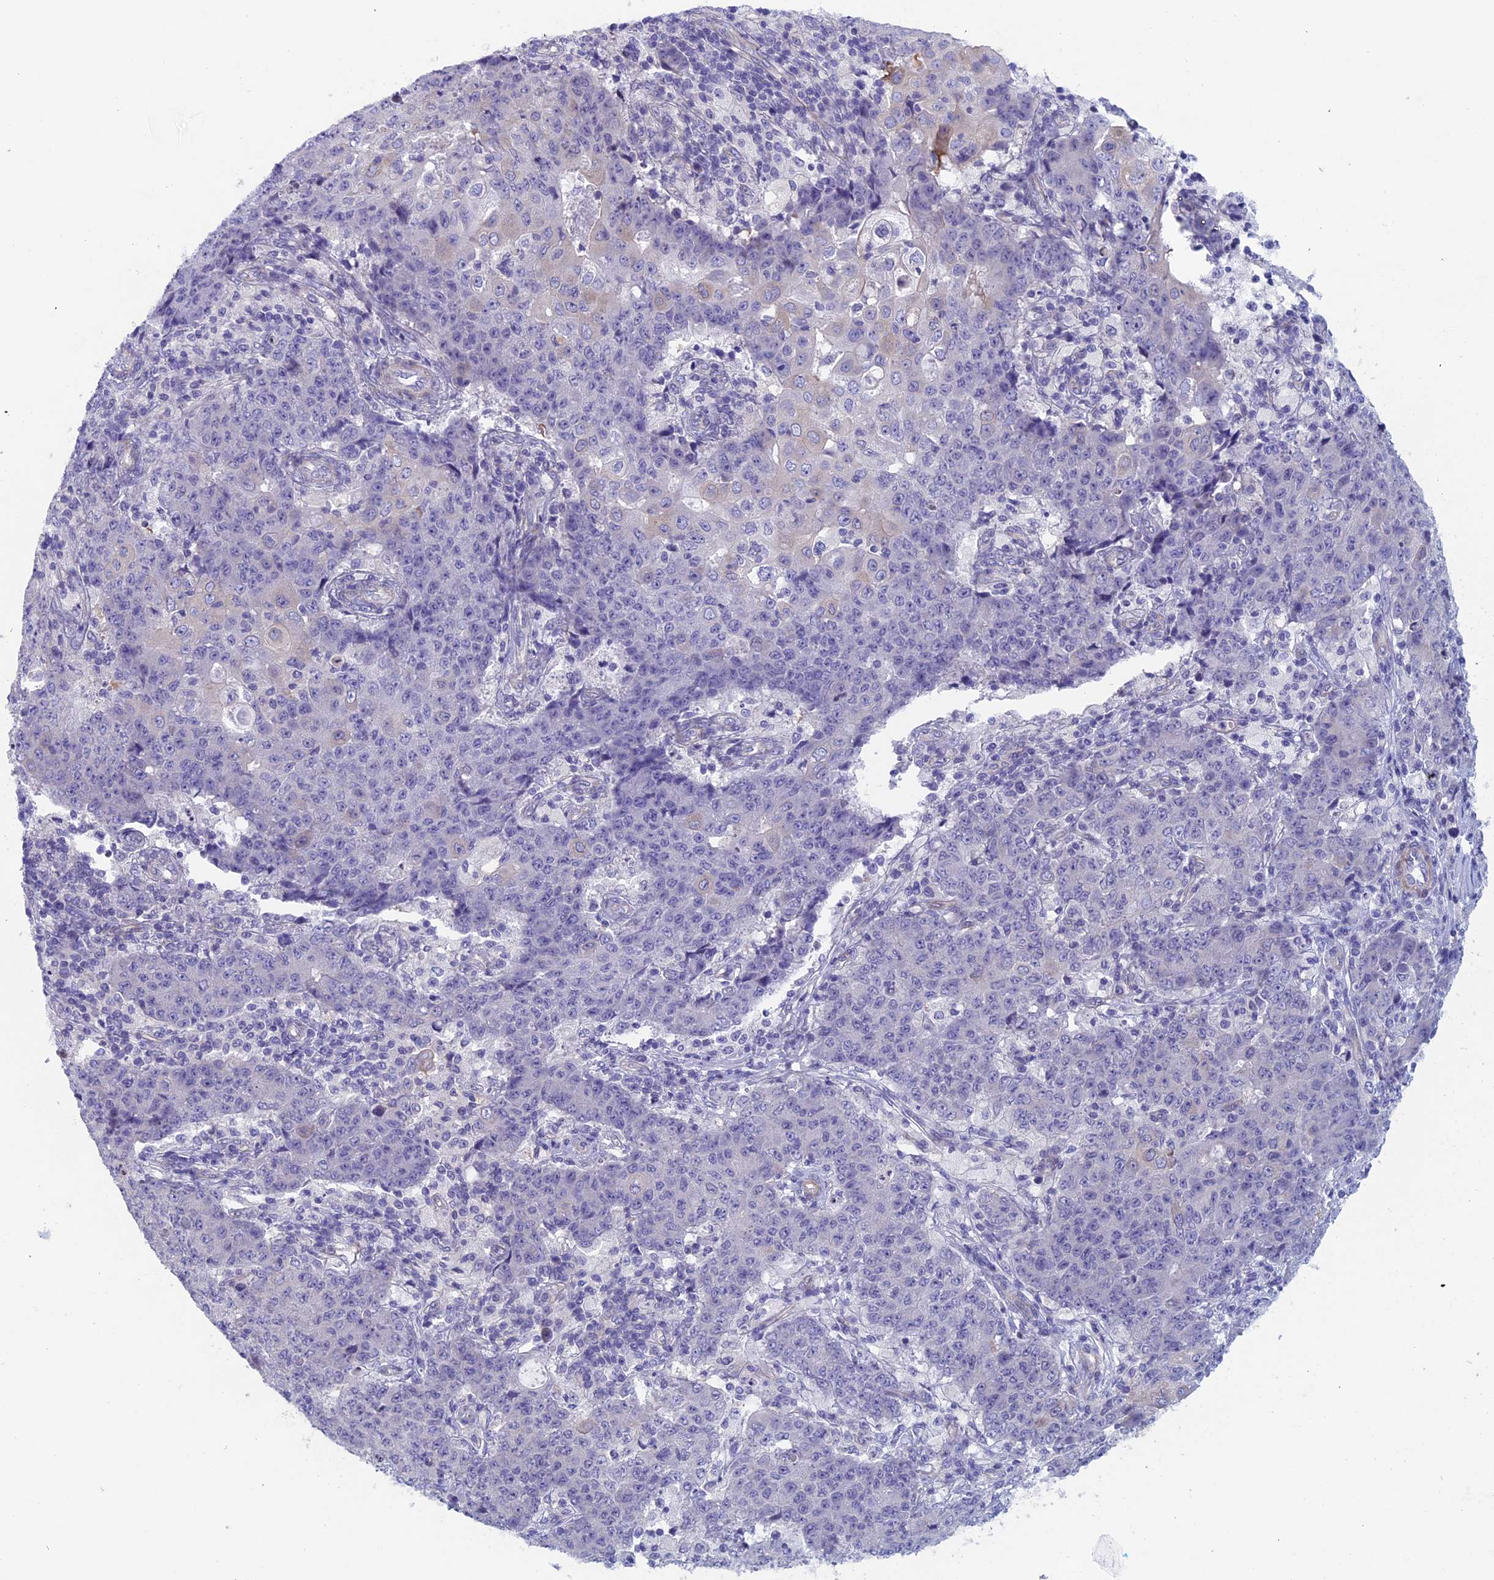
{"staining": {"intensity": "negative", "quantity": "none", "location": "none"}, "tissue": "ovarian cancer", "cell_type": "Tumor cells", "image_type": "cancer", "snomed": [{"axis": "morphology", "description": "Carcinoma, endometroid"}, {"axis": "topography", "description": "Ovary"}], "caption": "Tumor cells are negative for protein expression in human ovarian endometroid carcinoma.", "gene": "CNOT6L", "patient": {"sex": "female", "age": 42}}